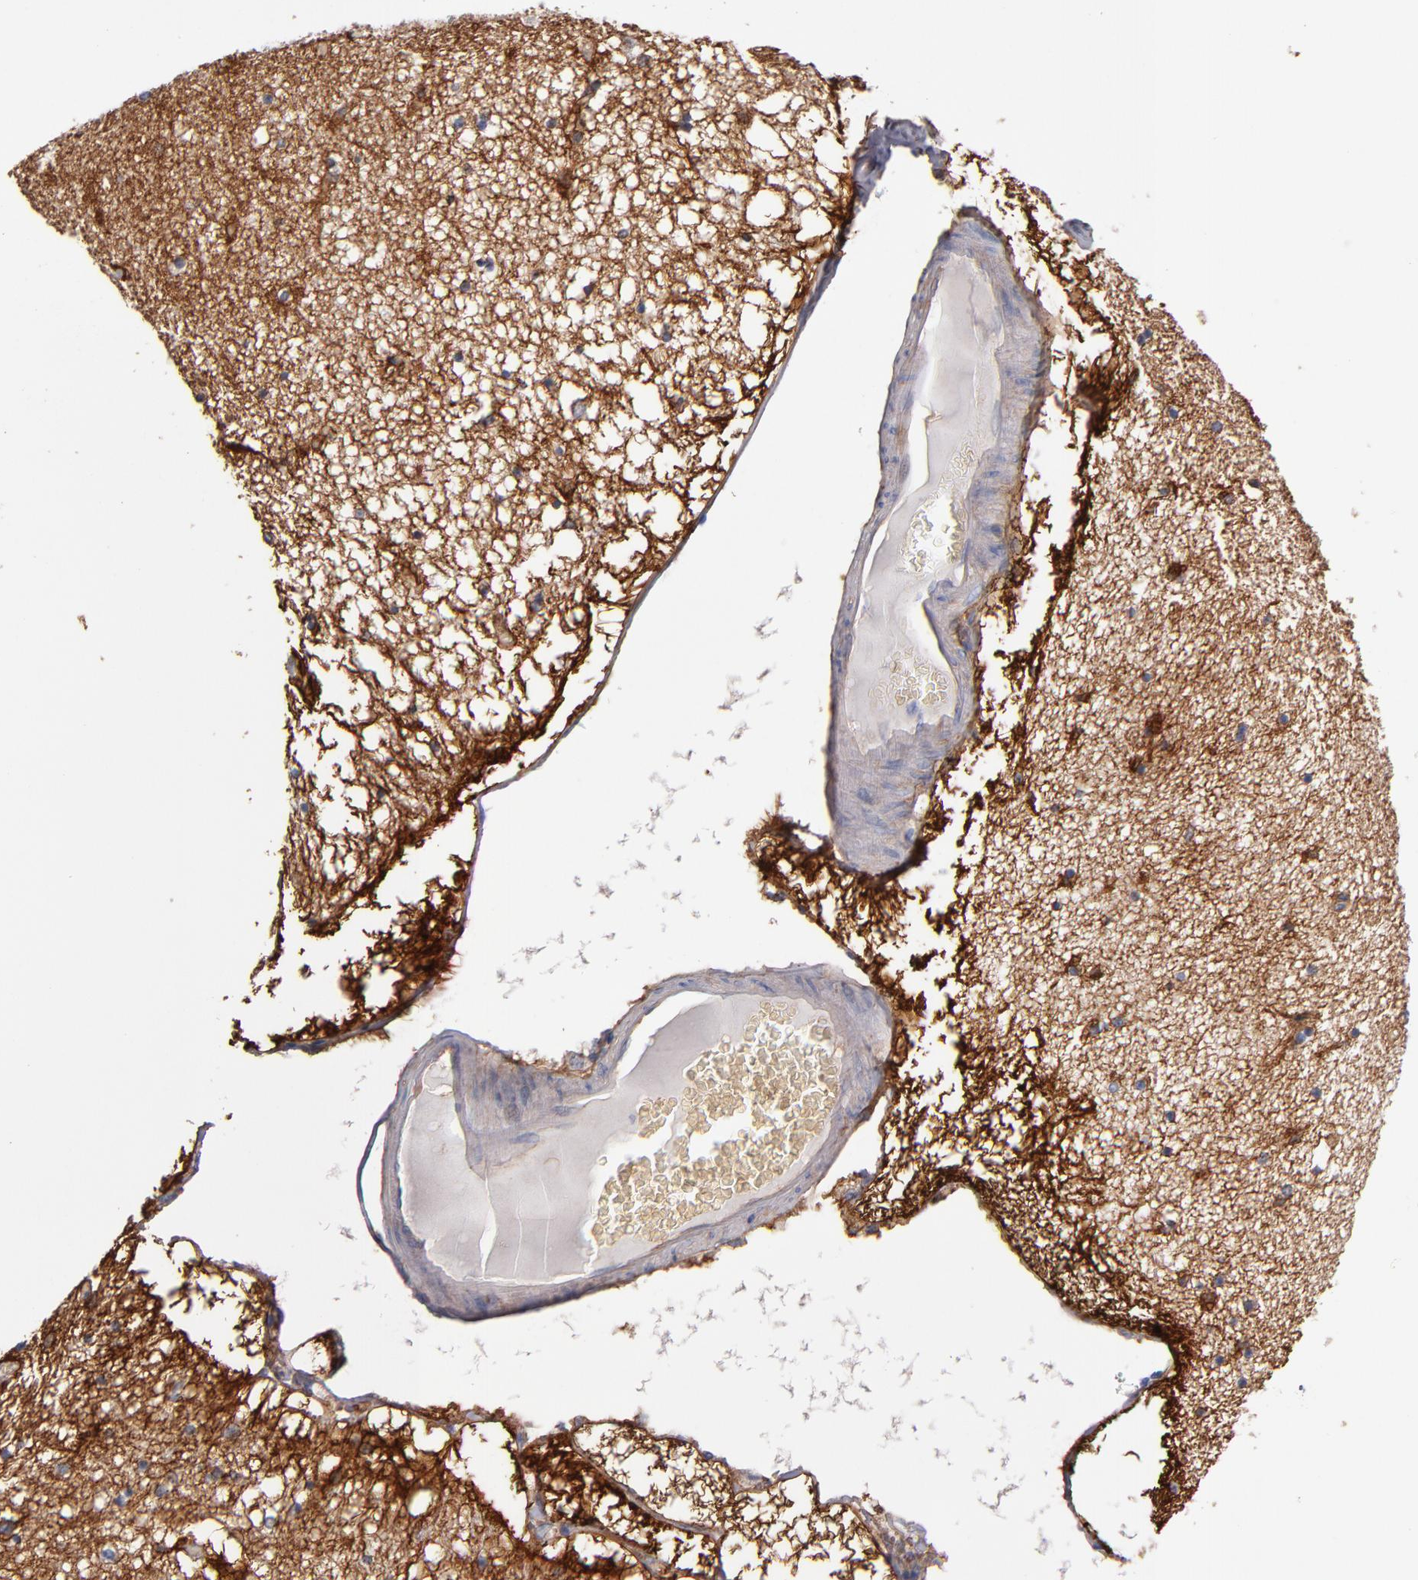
{"staining": {"intensity": "strong", "quantity": "<25%", "location": "cytoplasmic/membranous"}, "tissue": "hippocampus", "cell_type": "Glial cells", "image_type": "normal", "snomed": [{"axis": "morphology", "description": "Normal tissue, NOS"}, {"axis": "topography", "description": "Hippocampus"}], "caption": "Immunohistochemistry (IHC) photomicrograph of unremarkable human hippocampus stained for a protein (brown), which demonstrates medium levels of strong cytoplasmic/membranous staining in approximately <25% of glial cells.", "gene": "PLSCR4", "patient": {"sex": "female", "age": 54}}